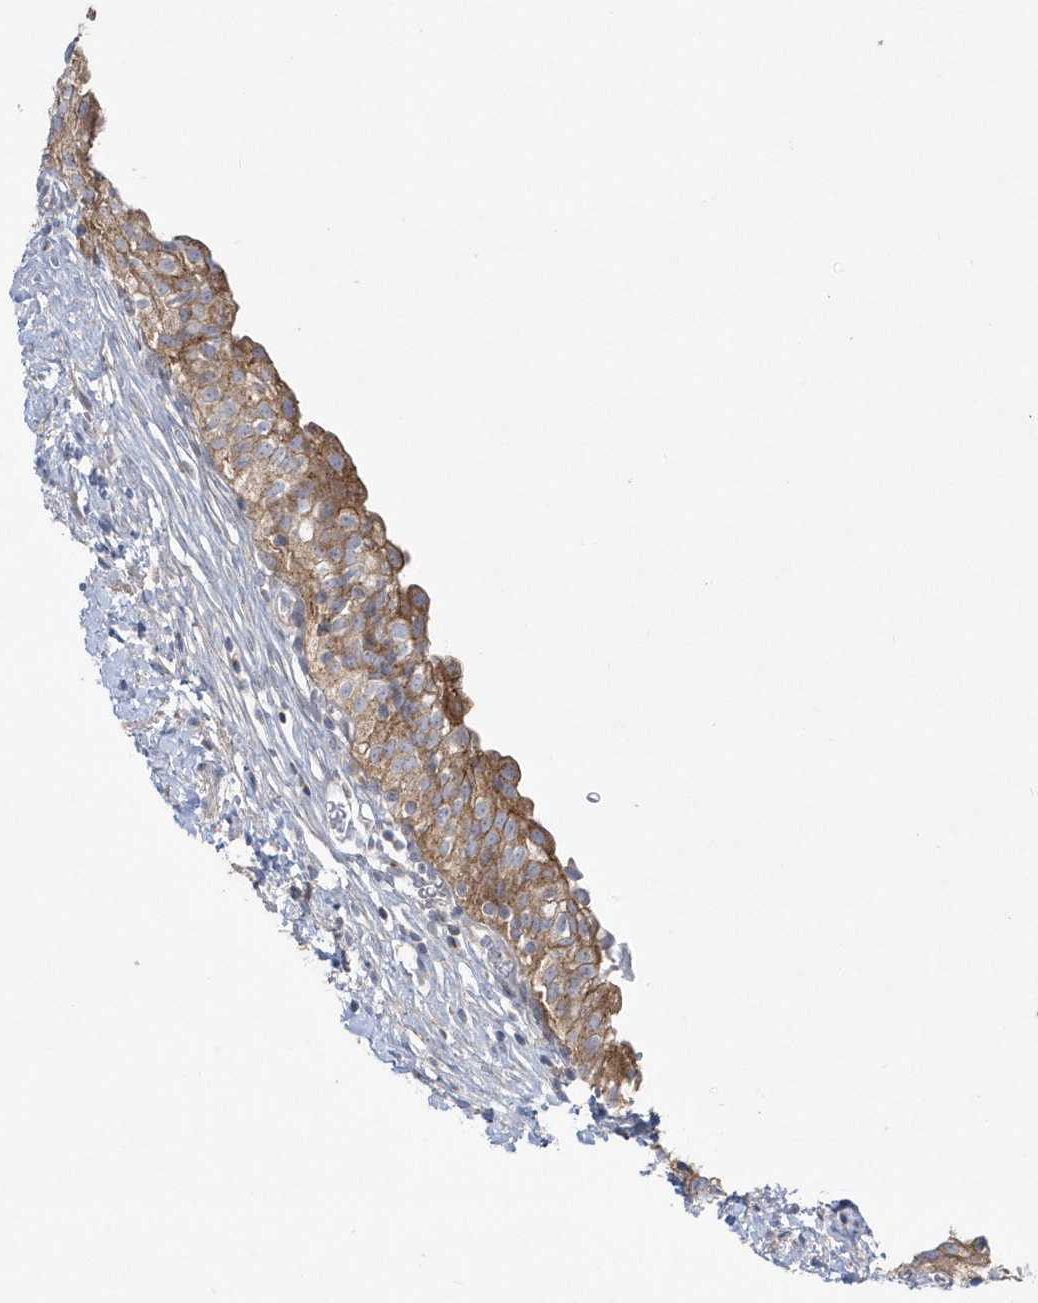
{"staining": {"intensity": "strong", "quantity": ">75%", "location": "cytoplasmic/membranous"}, "tissue": "urinary bladder", "cell_type": "Urothelial cells", "image_type": "normal", "snomed": [{"axis": "morphology", "description": "Normal tissue, NOS"}, {"axis": "topography", "description": "Urinary bladder"}], "caption": "Urinary bladder stained with IHC reveals strong cytoplasmic/membranous staining in about >75% of urothelial cells. (DAB (3,3'-diaminobenzidine) = brown stain, brightfield microscopy at high magnification).", "gene": "DNAJC18", "patient": {"sex": "male", "age": 55}}